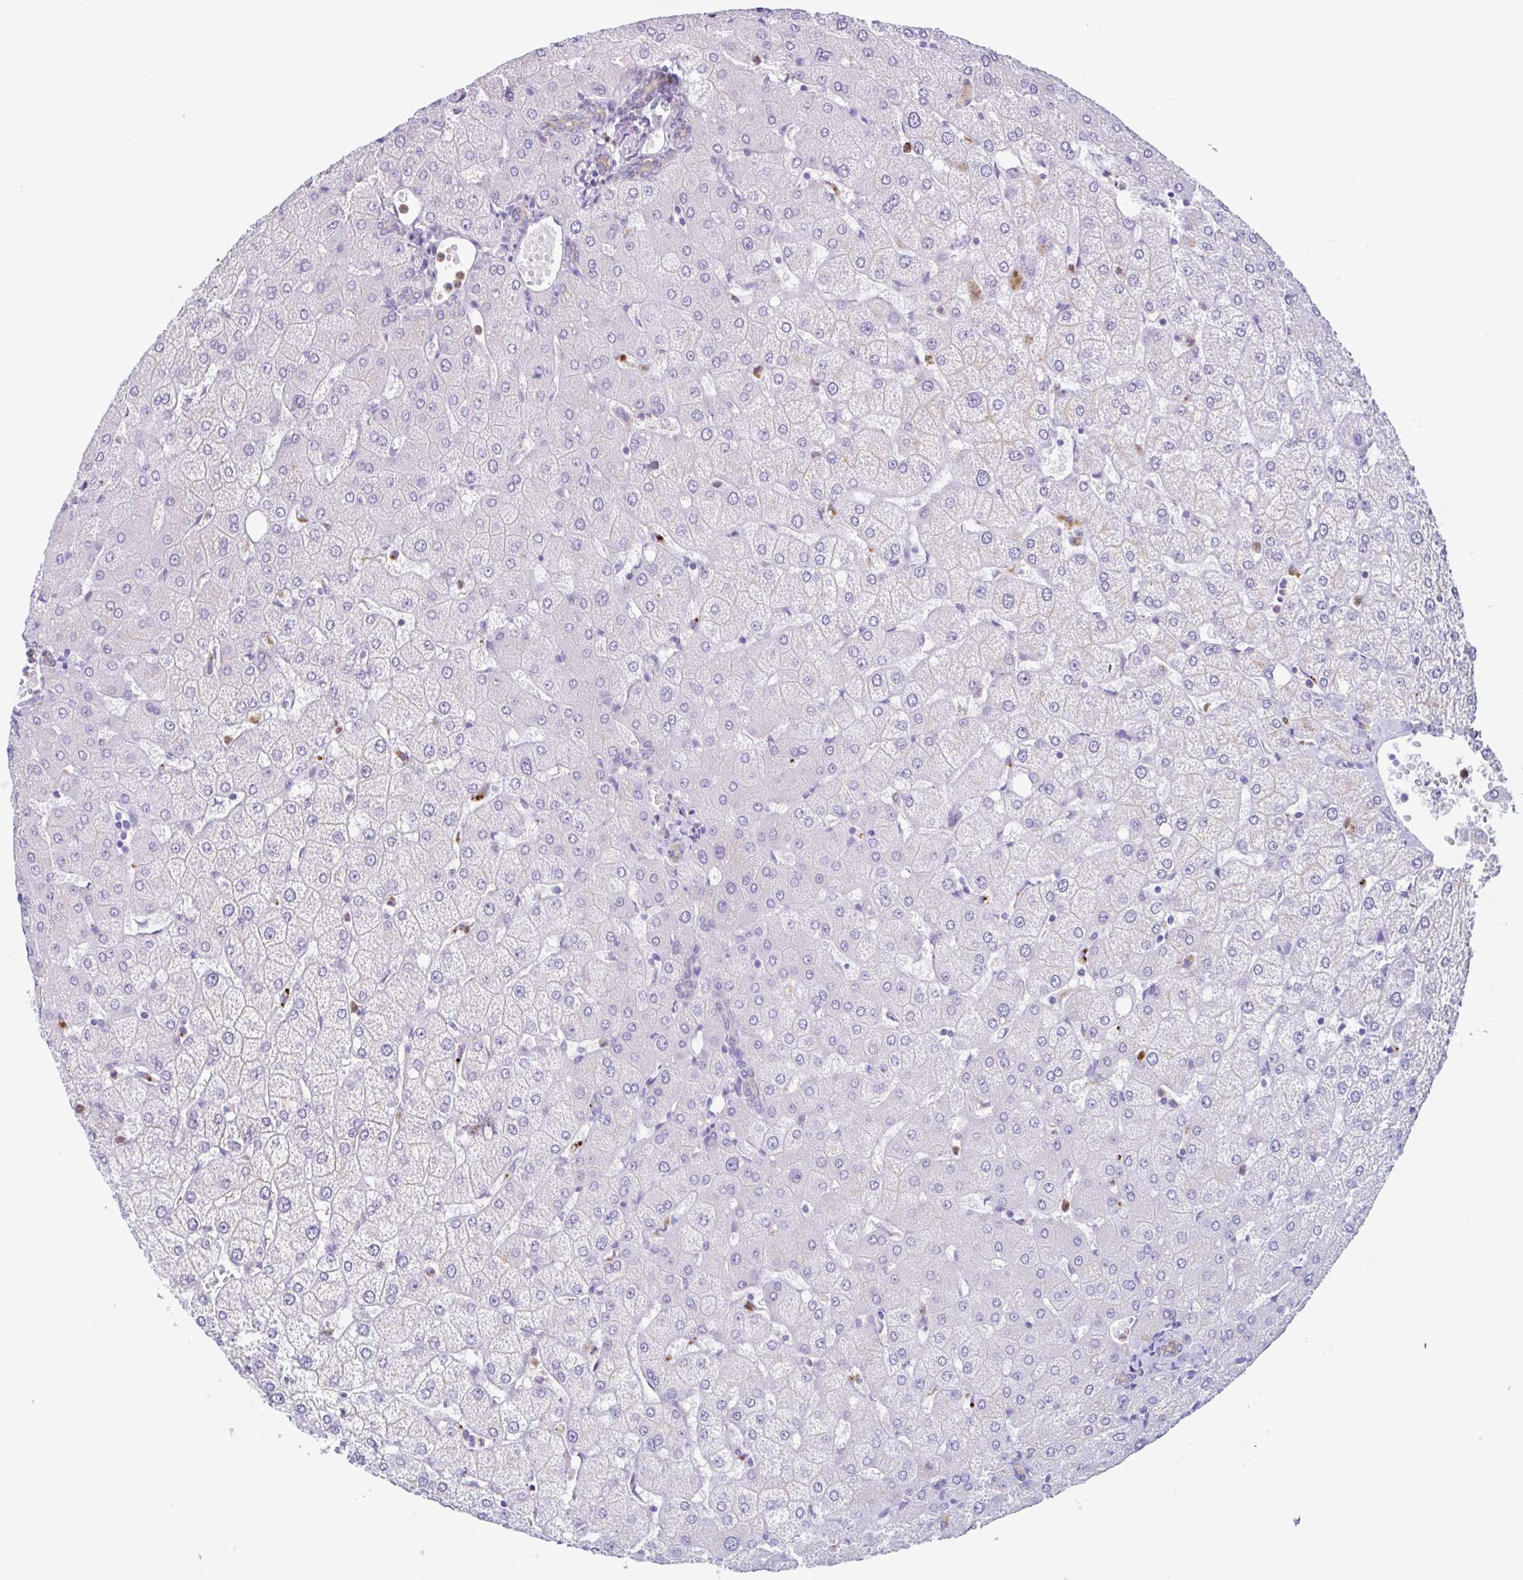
{"staining": {"intensity": "weak", "quantity": "<25%", "location": "cytoplasmic/membranous"}, "tissue": "liver", "cell_type": "Cholangiocytes", "image_type": "normal", "snomed": [{"axis": "morphology", "description": "Normal tissue, NOS"}, {"axis": "topography", "description": "Liver"}], "caption": "A high-resolution histopathology image shows immunohistochemistry staining of unremarkable liver, which demonstrates no significant staining in cholangiocytes.", "gene": "DTWD2", "patient": {"sex": "female", "age": 54}}